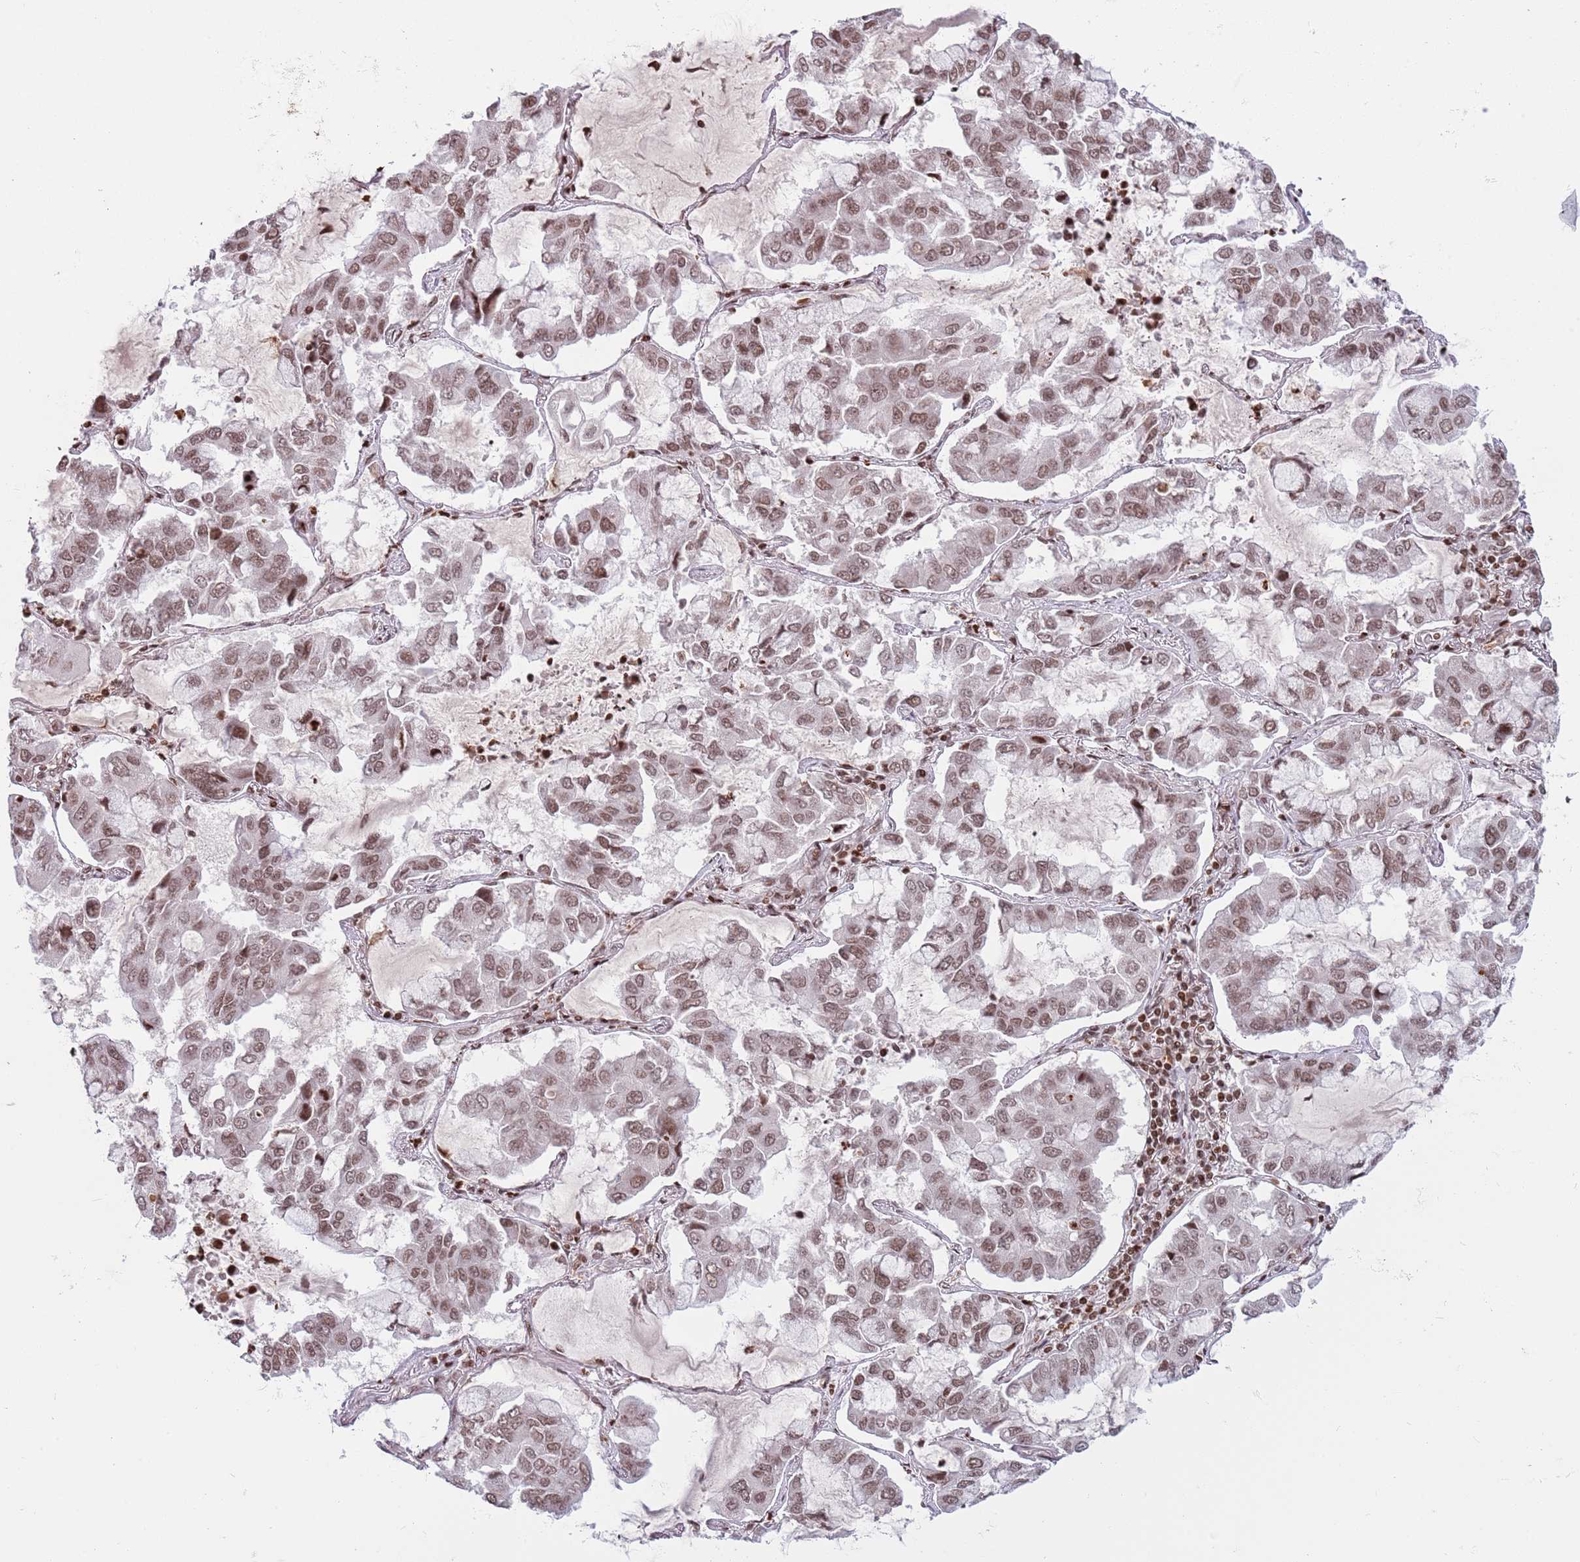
{"staining": {"intensity": "moderate", "quantity": ">75%", "location": "nuclear"}, "tissue": "lung cancer", "cell_type": "Tumor cells", "image_type": "cancer", "snomed": [{"axis": "morphology", "description": "Adenocarcinoma, NOS"}, {"axis": "topography", "description": "Lung"}], "caption": "Human lung adenocarcinoma stained with a protein marker exhibits moderate staining in tumor cells.", "gene": "SH3RF3", "patient": {"sex": "male", "age": 64}}